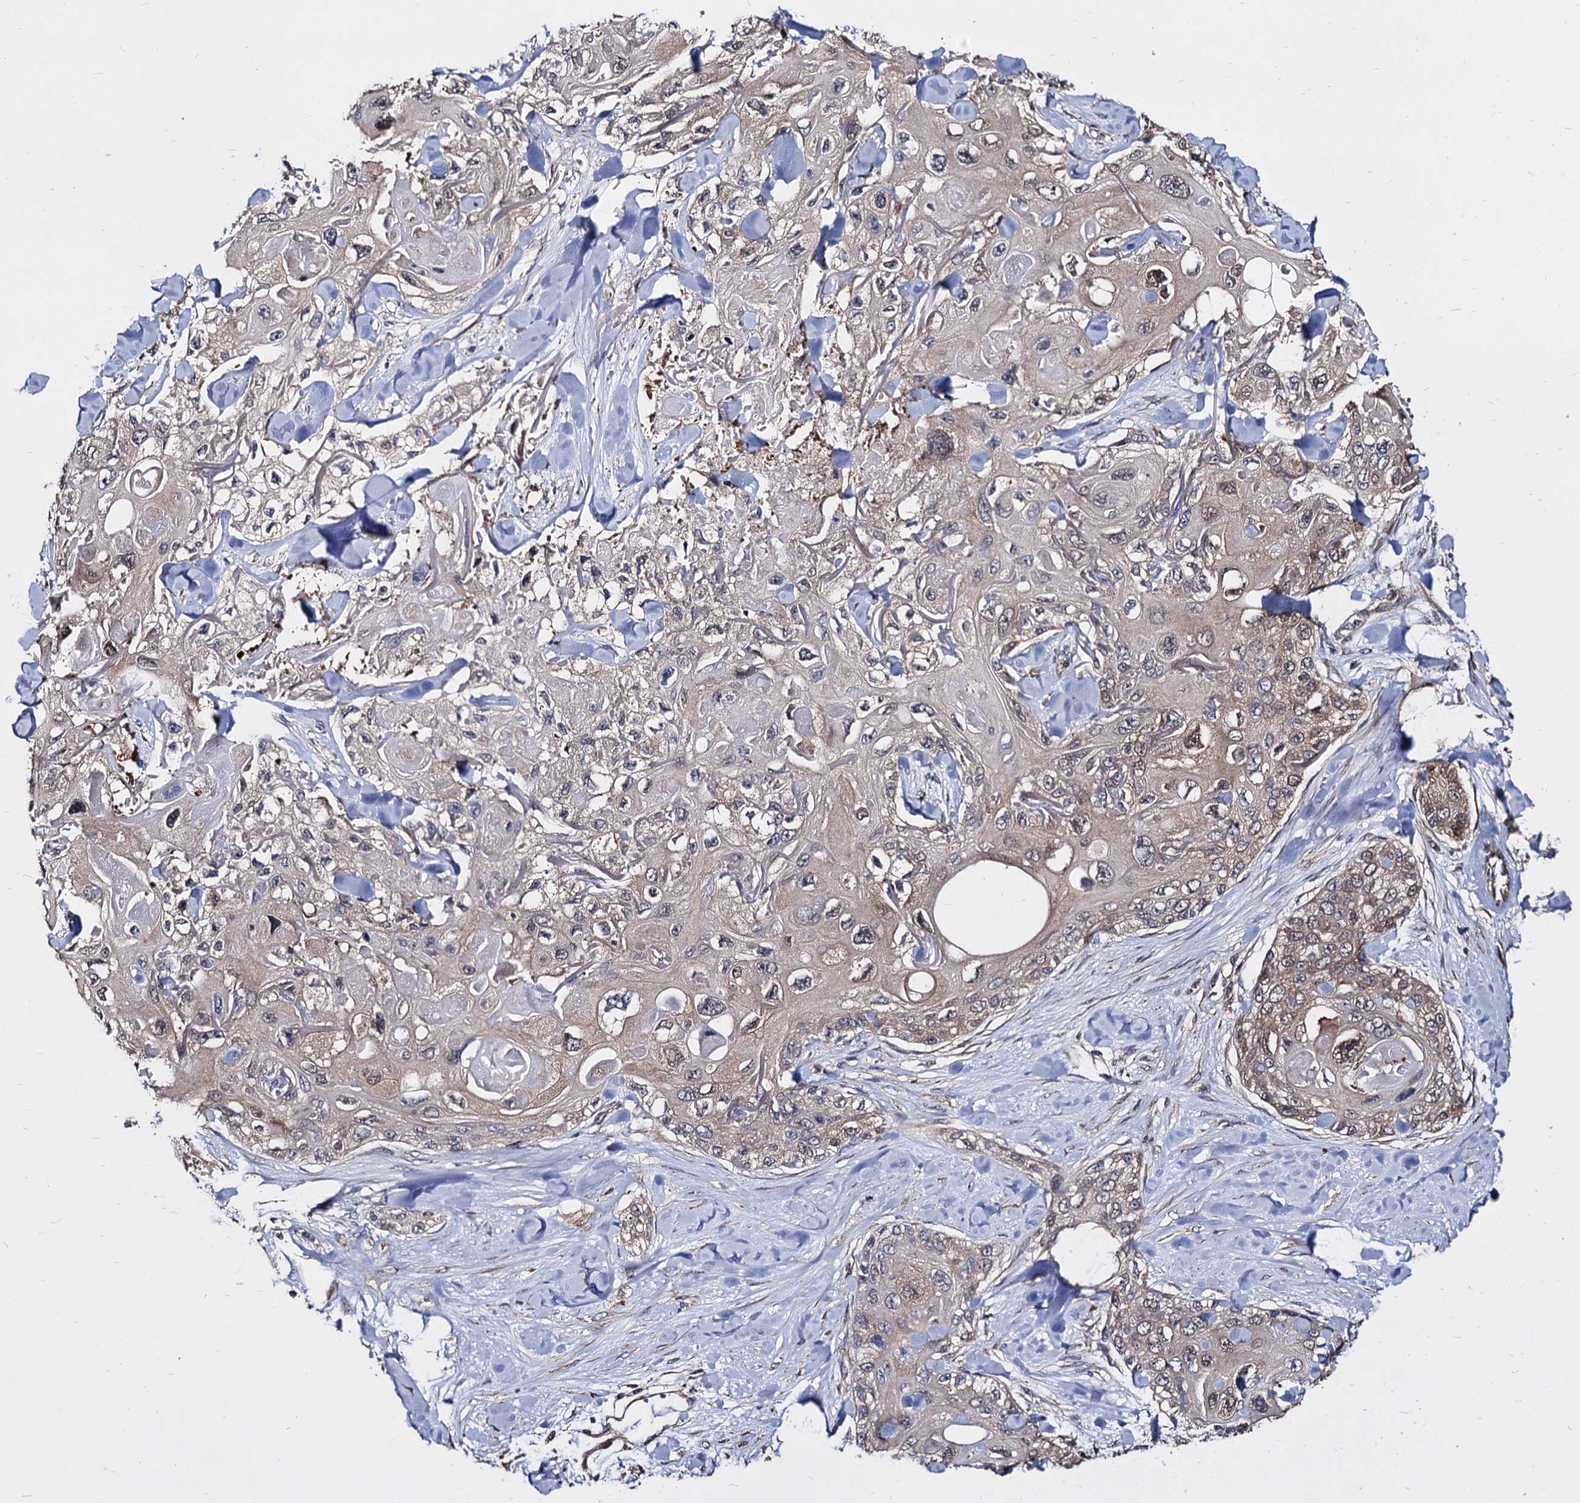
{"staining": {"intensity": "weak", "quantity": "<25%", "location": "cytoplasmic/membranous,nuclear"}, "tissue": "skin cancer", "cell_type": "Tumor cells", "image_type": "cancer", "snomed": [{"axis": "morphology", "description": "Normal tissue, NOS"}, {"axis": "morphology", "description": "Squamous cell carcinoma, NOS"}, {"axis": "topography", "description": "Skin"}], "caption": "Immunohistochemical staining of skin cancer (squamous cell carcinoma) reveals no significant positivity in tumor cells. The staining was performed using DAB (3,3'-diaminobenzidine) to visualize the protein expression in brown, while the nuclei were stained in blue with hematoxylin (Magnification: 20x).", "gene": "NME1", "patient": {"sex": "male", "age": 72}}